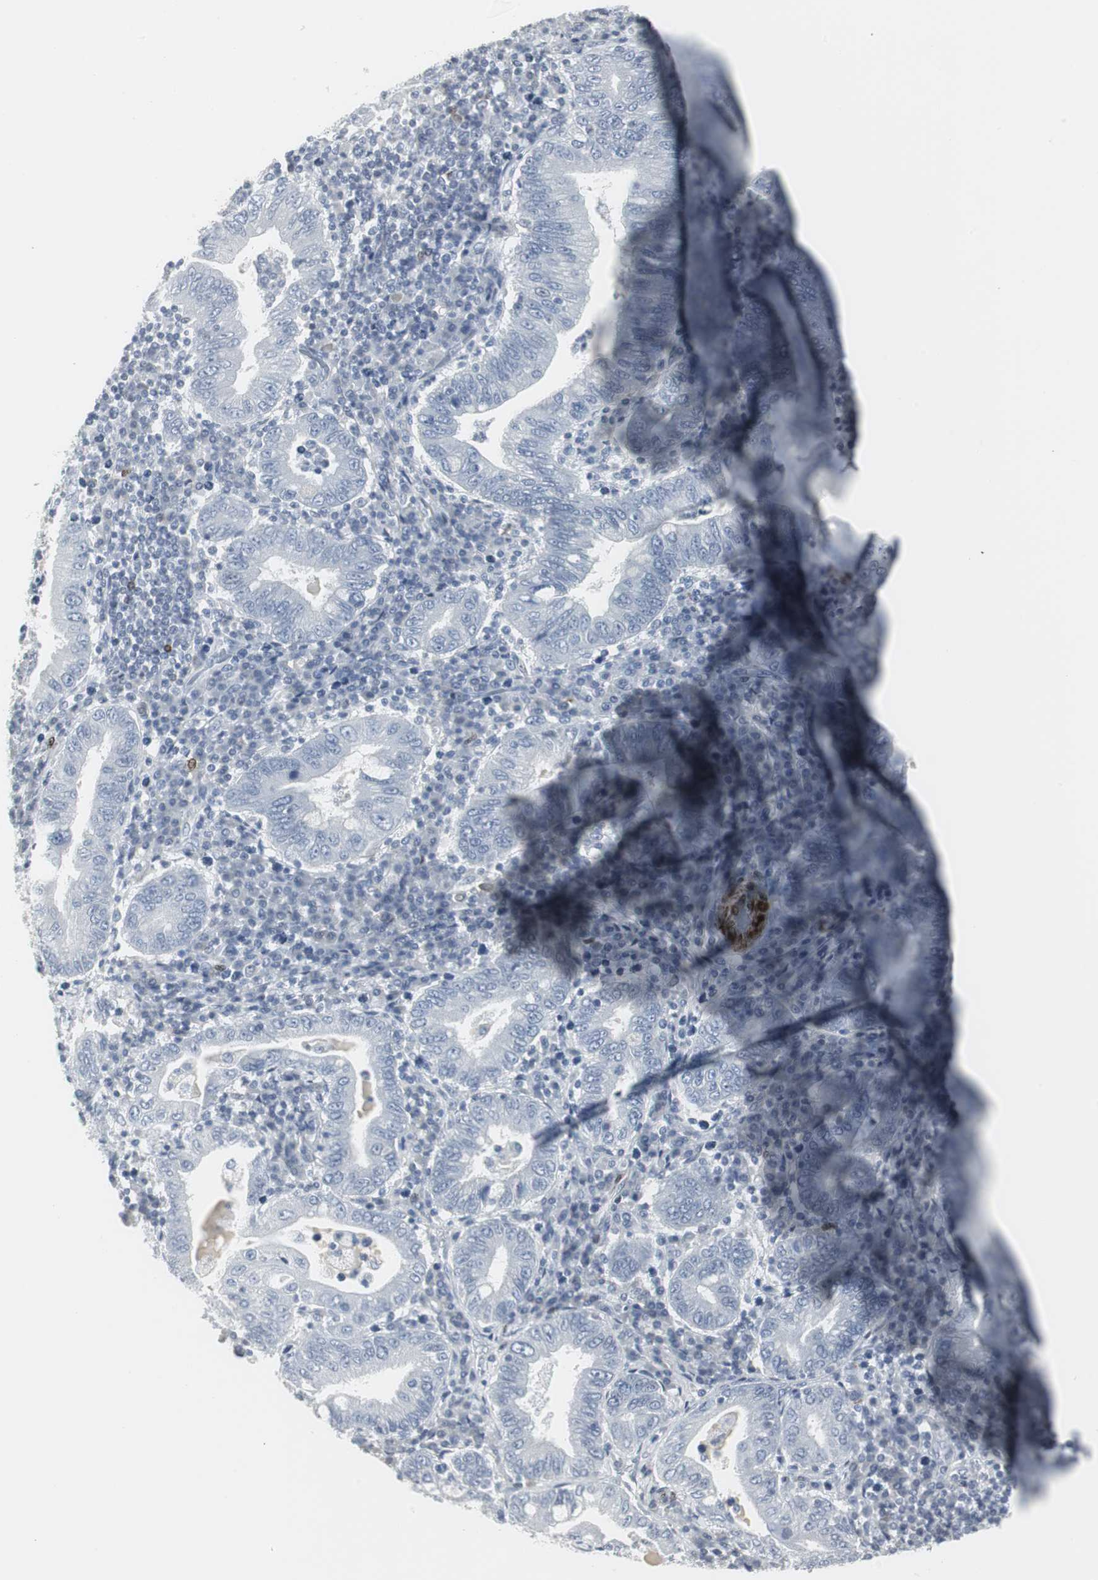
{"staining": {"intensity": "negative", "quantity": "none", "location": "none"}, "tissue": "stomach cancer", "cell_type": "Tumor cells", "image_type": "cancer", "snomed": [{"axis": "morphology", "description": "Normal tissue, NOS"}, {"axis": "morphology", "description": "Adenocarcinoma, NOS"}, {"axis": "topography", "description": "Esophagus"}, {"axis": "topography", "description": "Stomach, upper"}, {"axis": "topography", "description": "Peripheral nerve tissue"}], "caption": "The micrograph demonstrates no significant positivity in tumor cells of stomach cancer. (DAB (3,3'-diaminobenzidine) immunohistochemistry (IHC) with hematoxylin counter stain).", "gene": "PPP1R14A", "patient": {"sex": "male", "age": 62}}